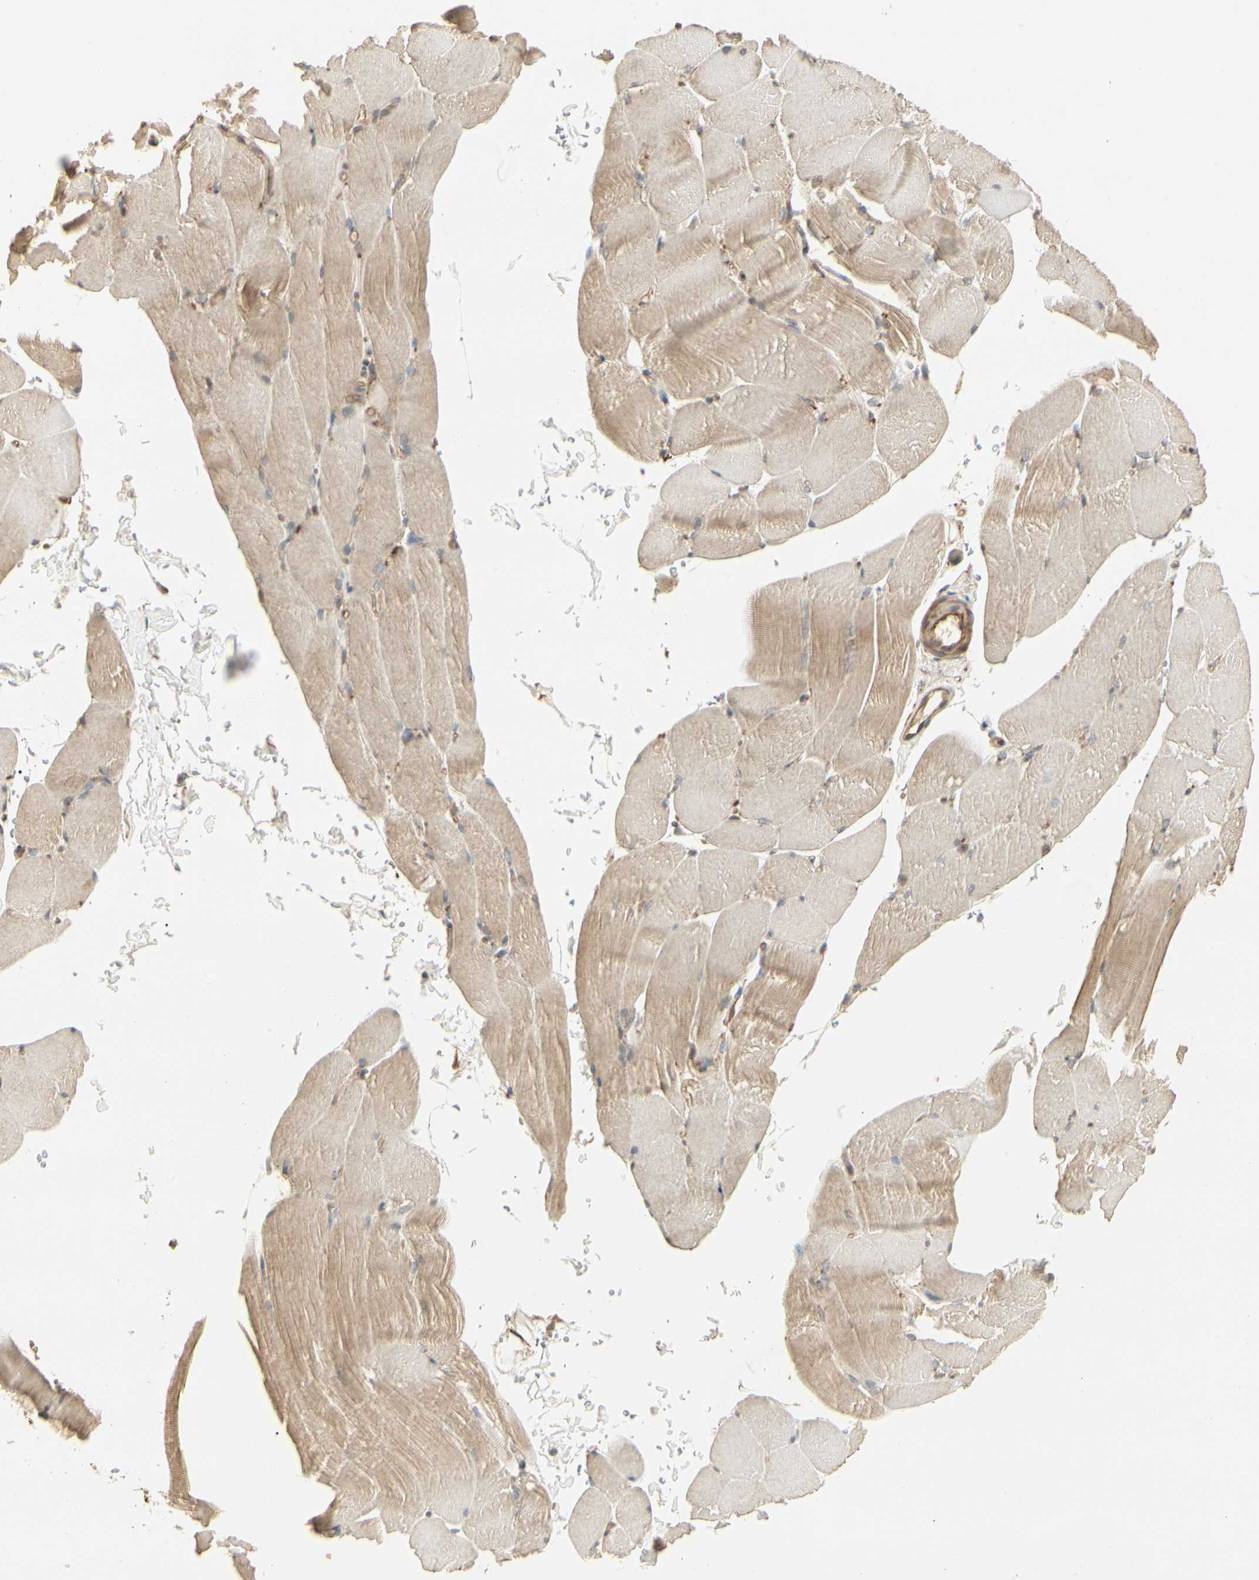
{"staining": {"intensity": "moderate", "quantity": "25%-75%", "location": "cytoplasmic/membranous"}, "tissue": "skeletal muscle", "cell_type": "Myocytes", "image_type": "normal", "snomed": [{"axis": "morphology", "description": "Normal tissue, NOS"}, {"axis": "topography", "description": "Skeletal muscle"}, {"axis": "topography", "description": "Parathyroid gland"}], "caption": "Immunohistochemistry (IHC) photomicrograph of normal human skeletal muscle stained for a protein (brown), which demonstrates medium levels of moderate cytoplasmic/membranous positivity in approximately 25%-75% of myocytes.", "gene": "RNF180", "patient": {"sex": "female", "age": 37}}